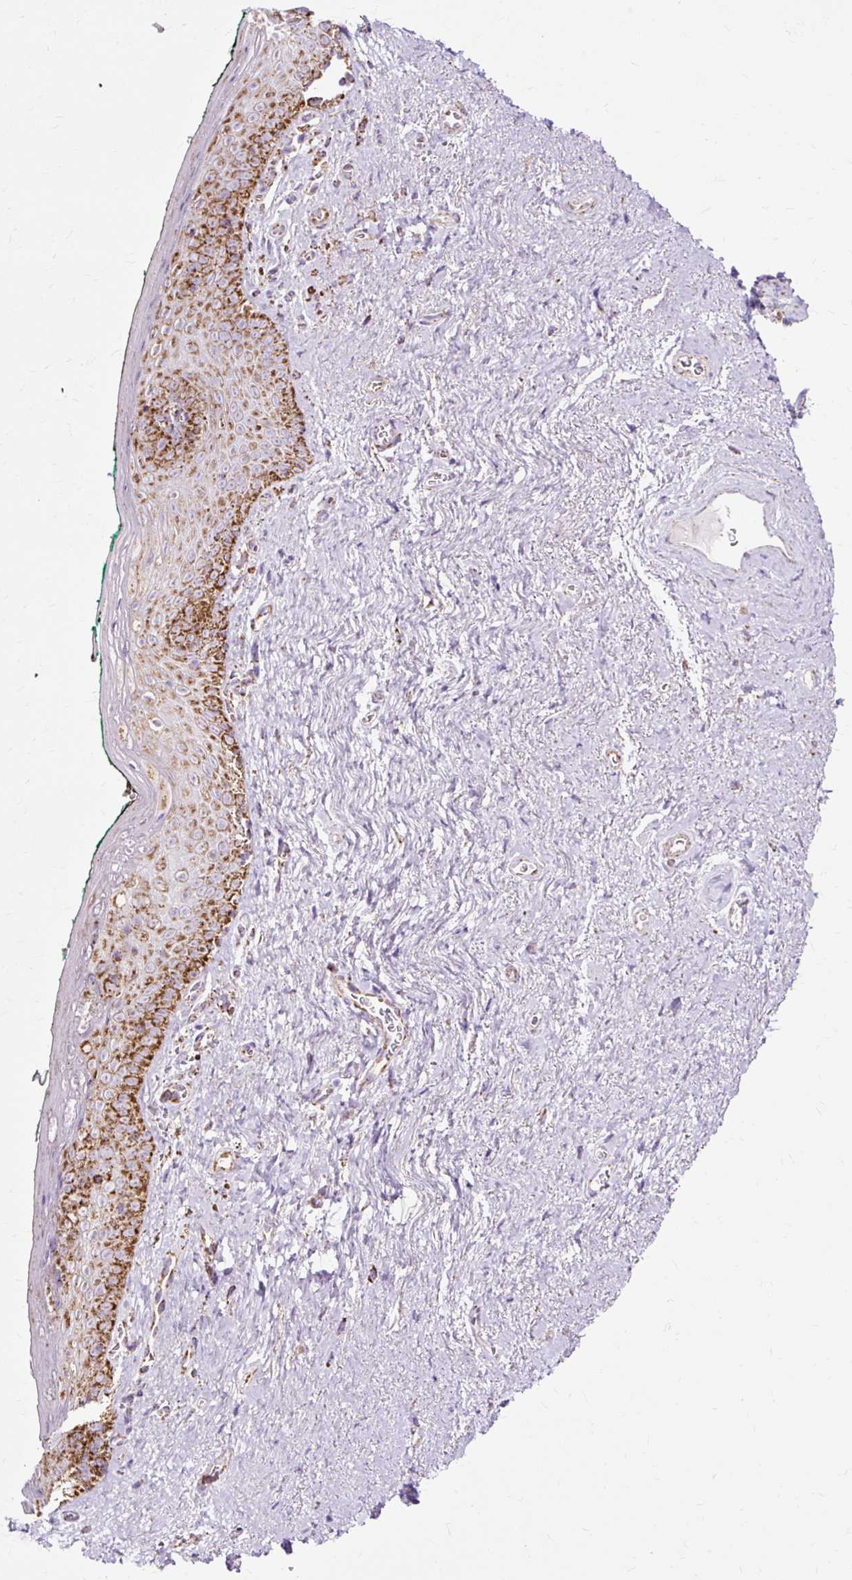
{"staining": {"intensity": "strong", "quantity": "25%-75%", "location": "cytoplasmic/membranous"}, "tissue": "vagina", "cell_type": "Squamous epithelial cells", "image_type": "normal", "snomed": [{"axis": "morphology", "description": "Normal tissue, NOS"}, {"axis": "topography", "description": "Vulva"}, {"axis": "topography", "description": "Vagina"}, {"axis": "topography", "description": "Peripheral nerve tissue"}], "caption": "This is a photomicrograph of IHC staining of normal vagina, which shows strong staining in the cytoplasmic/membranous of squamous epithelial cells.", "gene": "DLAT", "patient": {"sex": "female", "age": 66}}